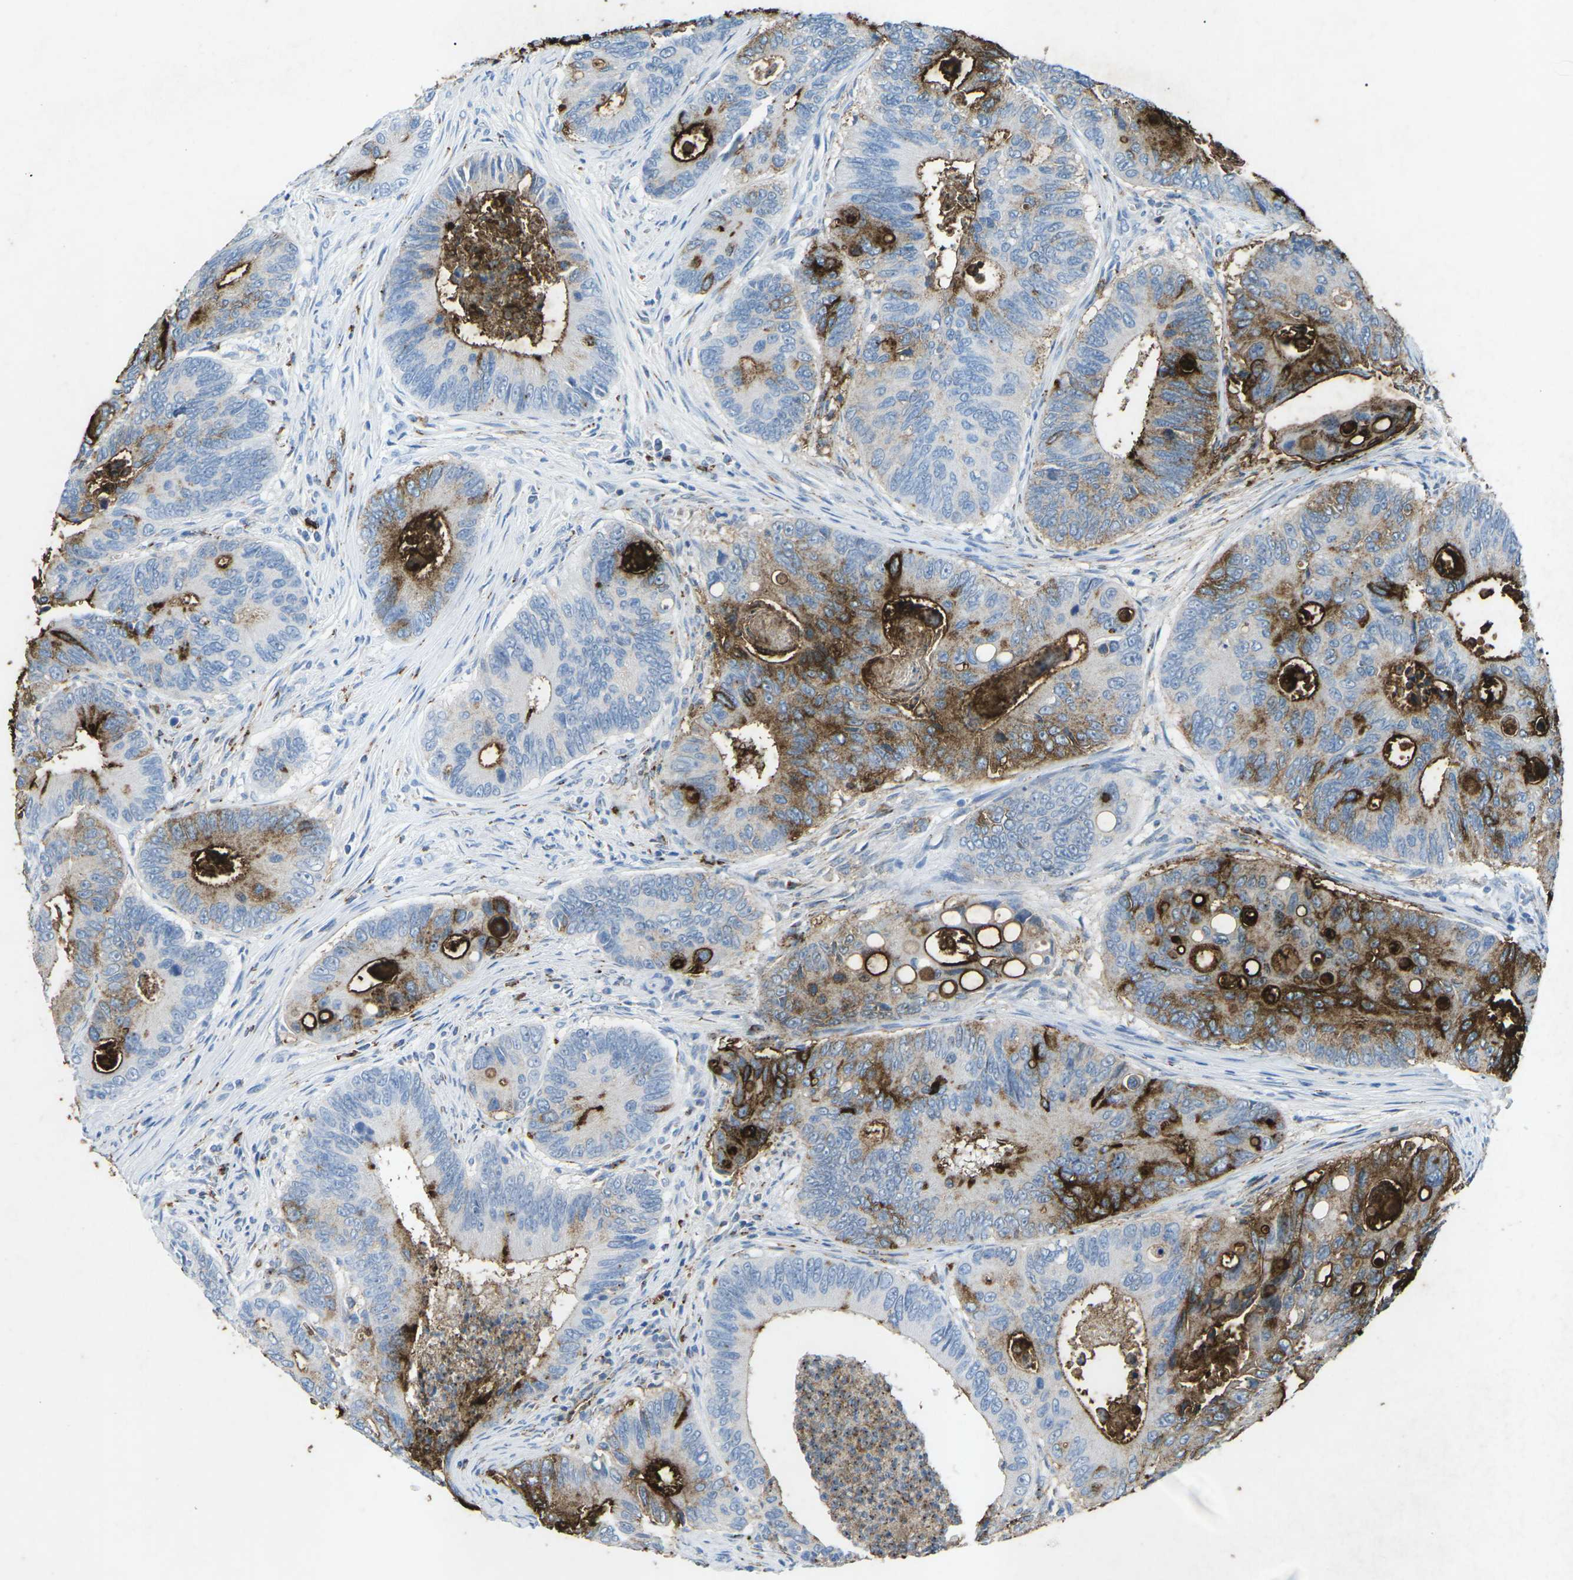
{"staining": {"intensity": "moderate", "quantity": "25%-75%", "location": "cytoplasmic/membranous"}, "tissue": "colorectal cancer", "cell_type": "Tumor cells", "image_type": "cancer", "snomed": [{"axis": "morphology", "description": "Inflammation, NOS"}, {"axis": "morphology", "description": "Adenocarcinoma, NOS"}, {"axis": "topography", "description": "Colon"}], "caption": "A brown stain labels moderate cytoplasmic/membranous staining of a protein in human colorectal cancer (adenocarcinoma) tumor cells.", "gene": "CTAGE1", "patient": {"sex": "male", "age": 72}}